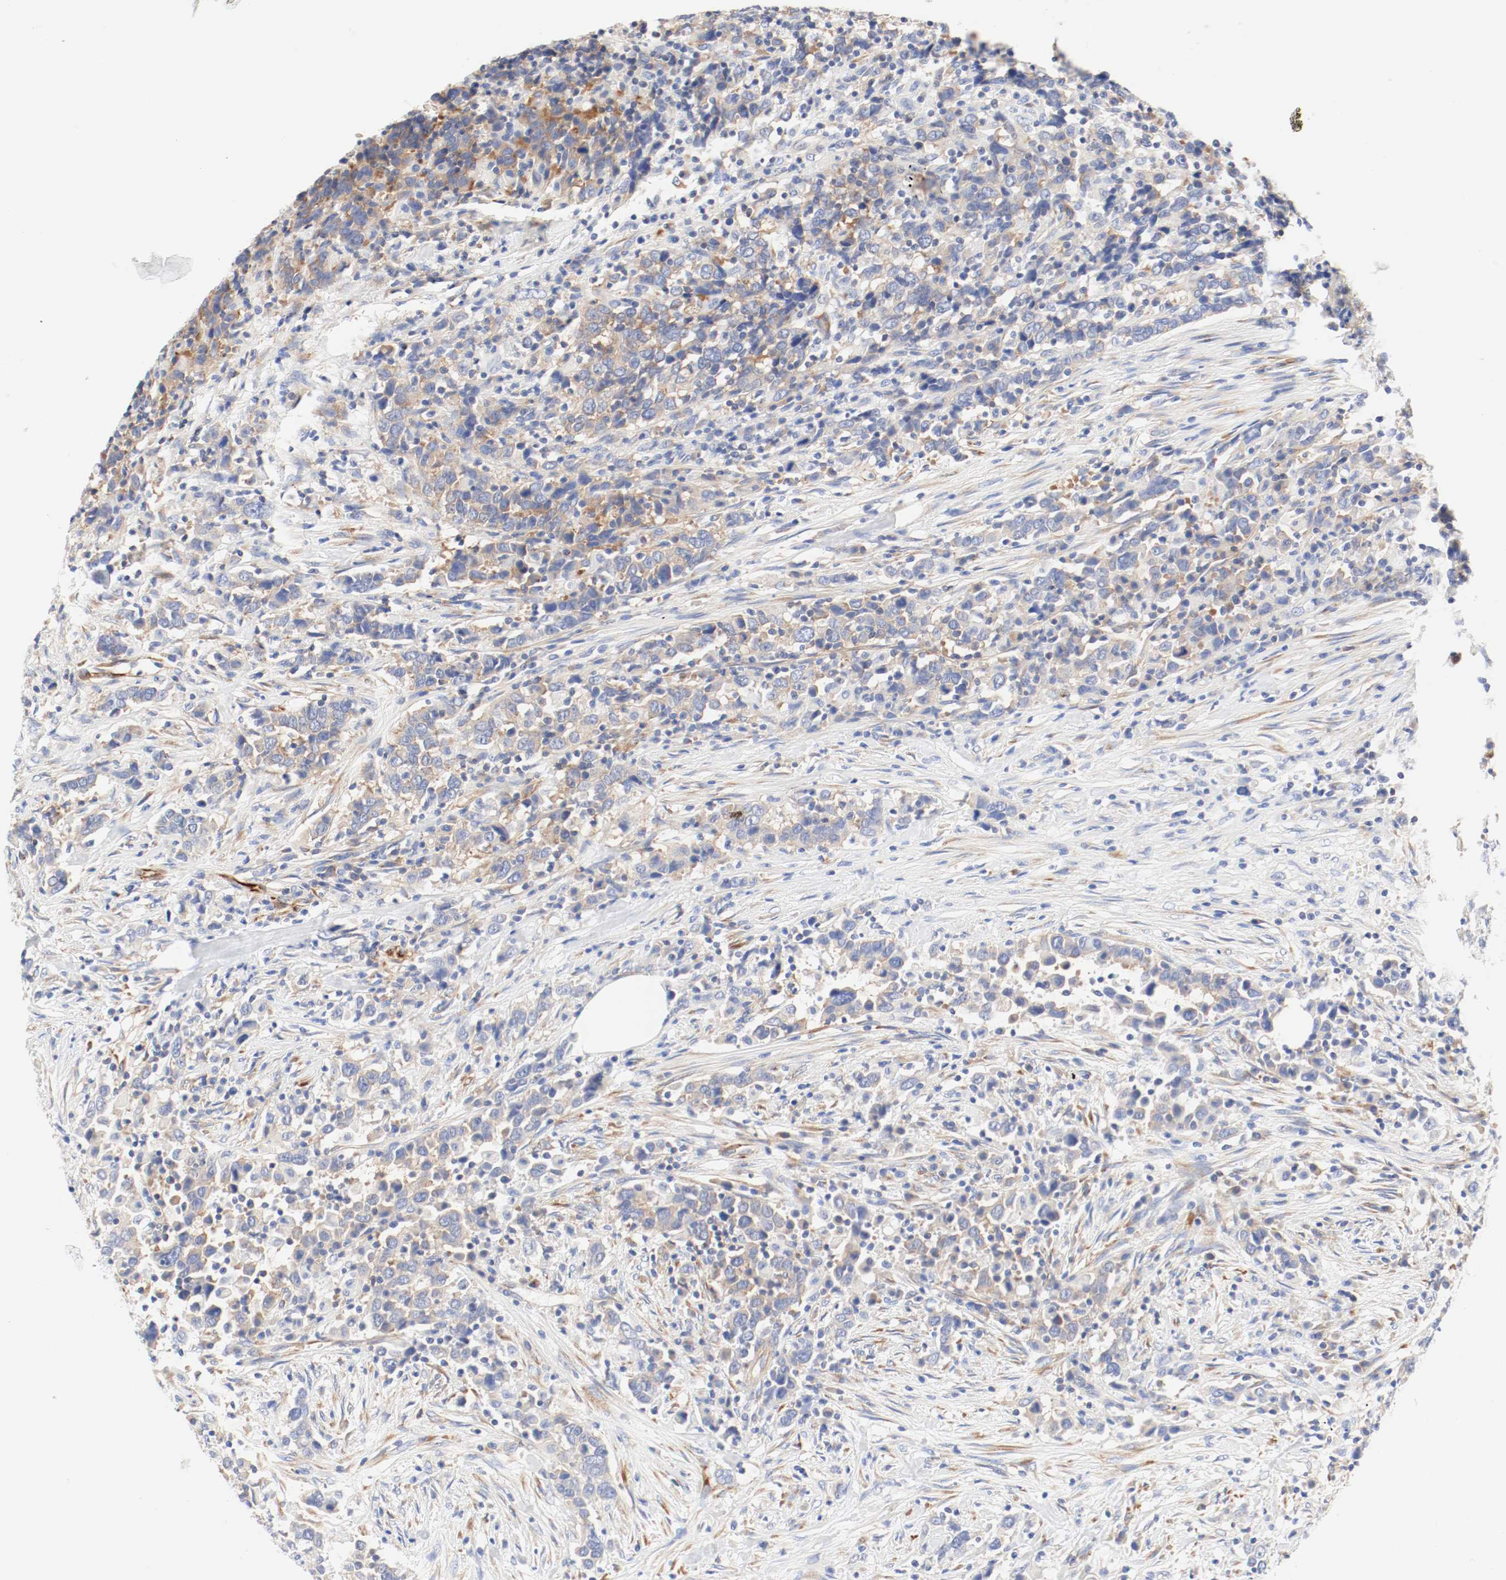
{"staining": {"intensity": "moderate", "quantity": ">75%", "location": "cytoplasmic/membranous"}, "tissue": "urothelial cancer", "cell_type": "Tumor cells", "image_type": "cancer", "snomed": [{"axis": "morphology", "description": "Urothelial carcinoma, High grade"}, {"axis": "topography", "description": "Urinary bladder"}], "caption": "IHC histopathology image of neoplastic tissue: human high-grade urothelial carcinoma stained using immunohistochemistry demonstrates medium levels of moderate protein expression localized specifically in the cytoplasmic/membranous of tumor cells, appearing as a cytoplasmic/membranous brown color.", "gene": "GIT1", "patient": {"sex": "male", "age": 61}}